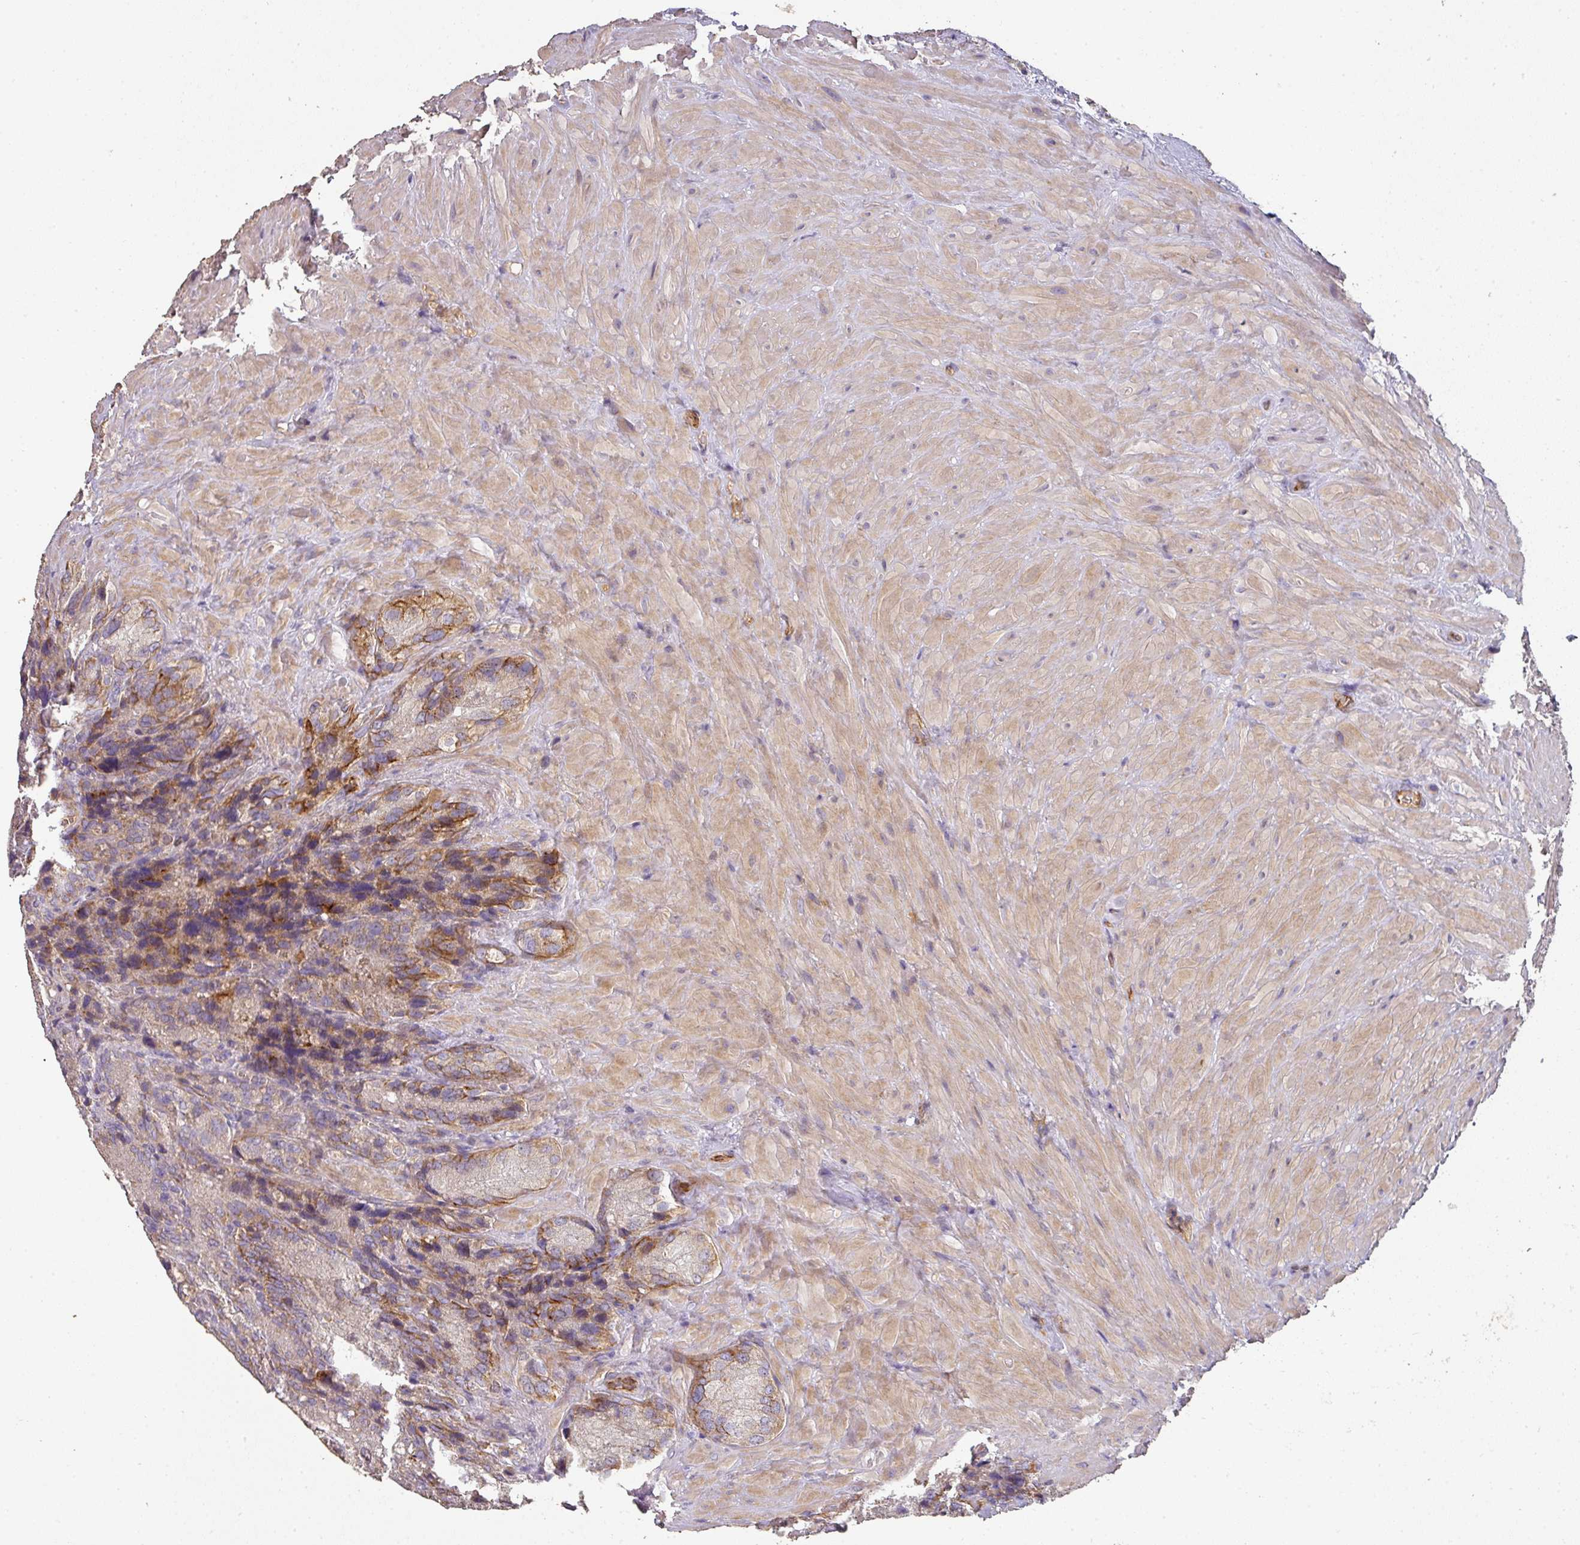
{"staining": {"intensity": "moderate", "quantity": "25%-75%", "location": "cytoplasmic/membranous"}, "tissue": "seminal vesicle", "cell_type": "Glandular cells", "image_type": "normal", "snomed": [{"axis": "morphology", "description": "Normal tissue, NOS"}, {"axis": "topography", "description": "Seminal veicle"}], "caption": "Immunohistochemistry (IHC) staining of benign seminal vesicle, which demonstrates medium levels of moderate cytoplasmic/membranous expression in approximately 25%-75% of glandular cells indicating moderate cytoplasmic/membranous protein expression. The staining was performed using DAB (brown) for protein detection and nuclei were counterstained in hematoxylin (blue).", "gene": "PCDH1", "patient": {"sex": "male", "age": 62}}